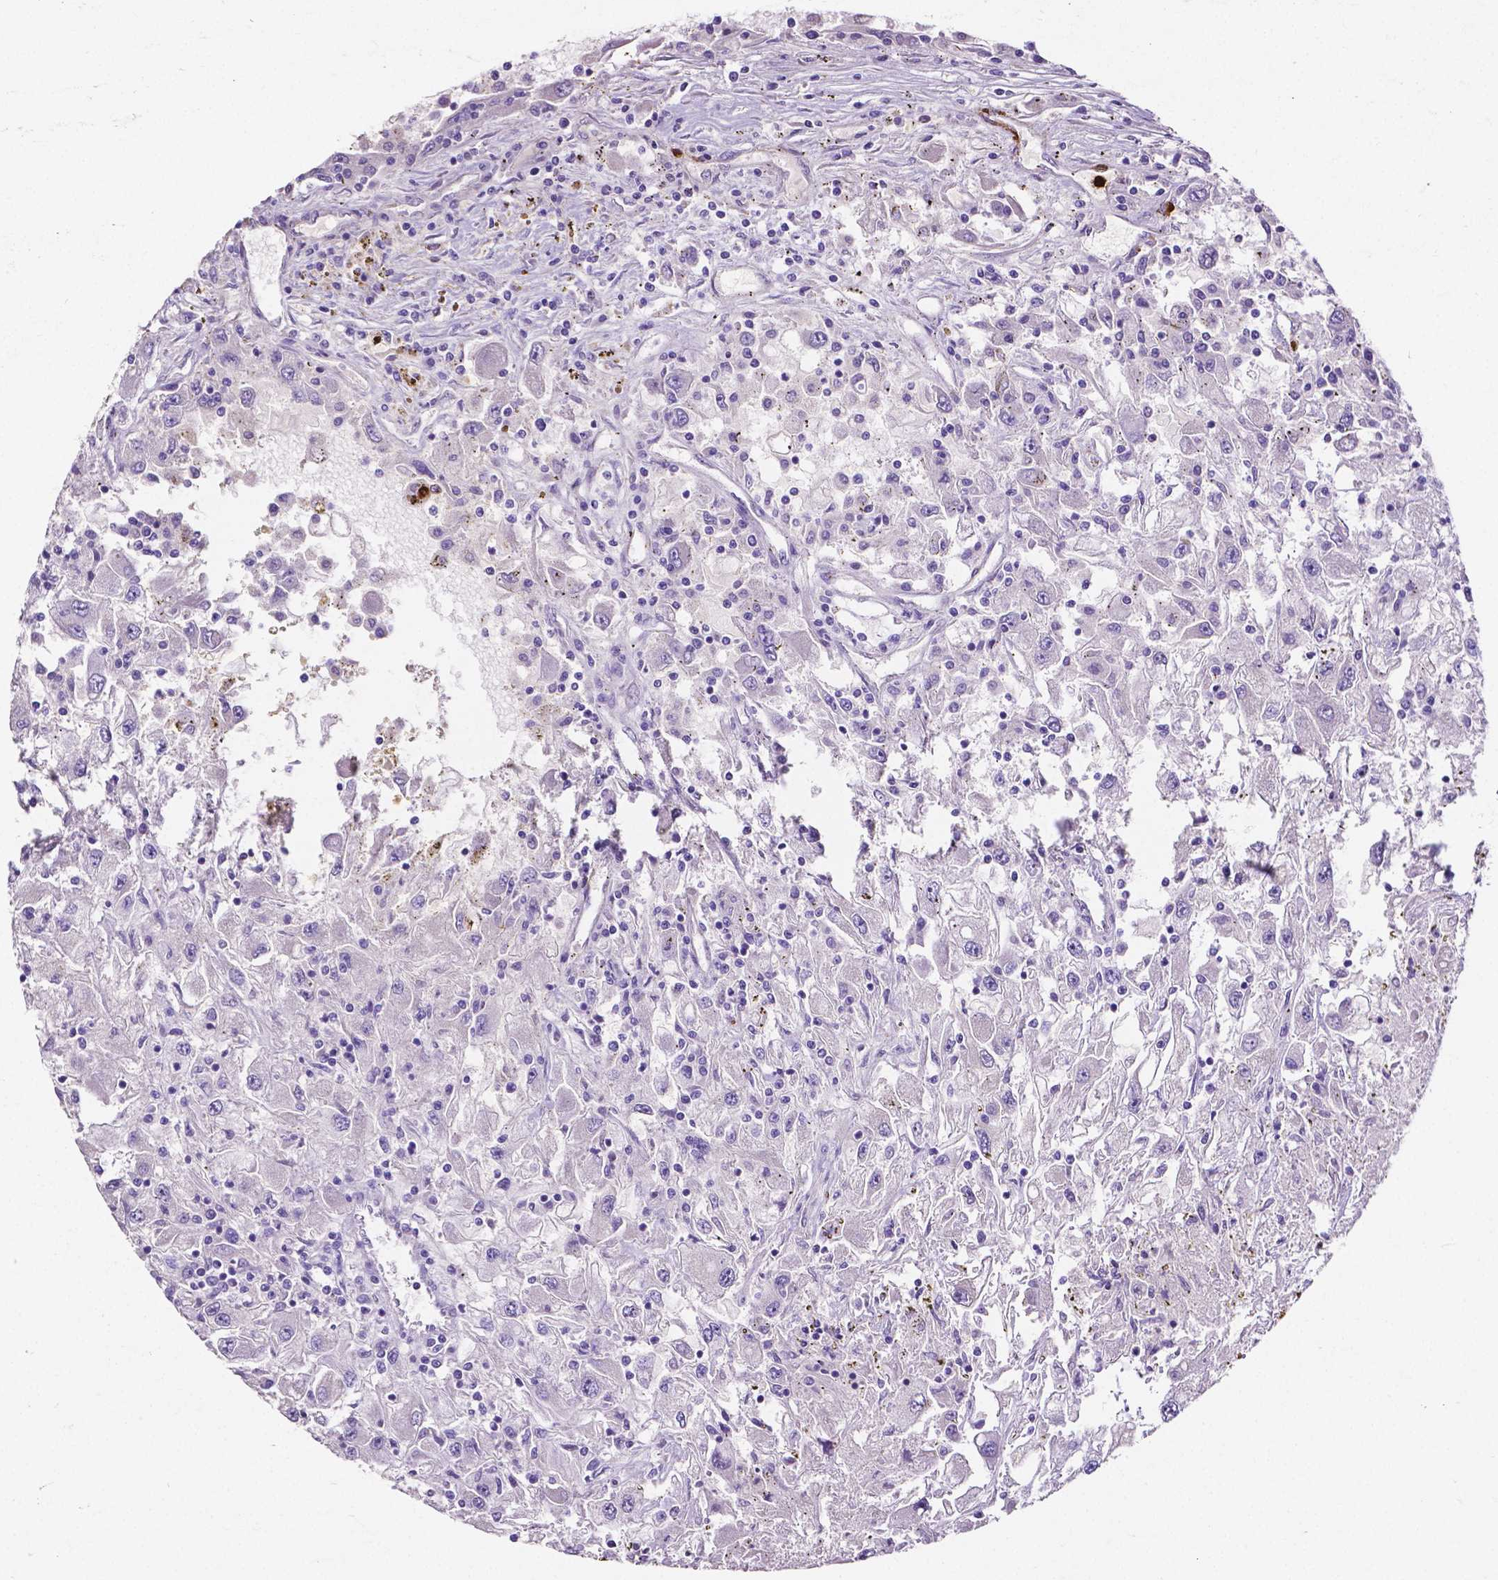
{"staining": {"intensity": "negative", "quantity": "none", "location": "none"}, "tissue": "renal cancer", "cell_type": "Tumor cells", "image_type": "cancer", "snomed": [{"axis": "morphology", "description": "Adenocarcinoma, NOS"}, {"axis": "topography", "description": "Kidney"}], "caption": "Photomicrograph shows no protein positivity in tumor cells of renal cancer tissue. (Brightfield microscopy of DAB immunohistochemistry at high magnification).", "gene": "MMP9", "patient": {"sex": "female", "age": 67}}